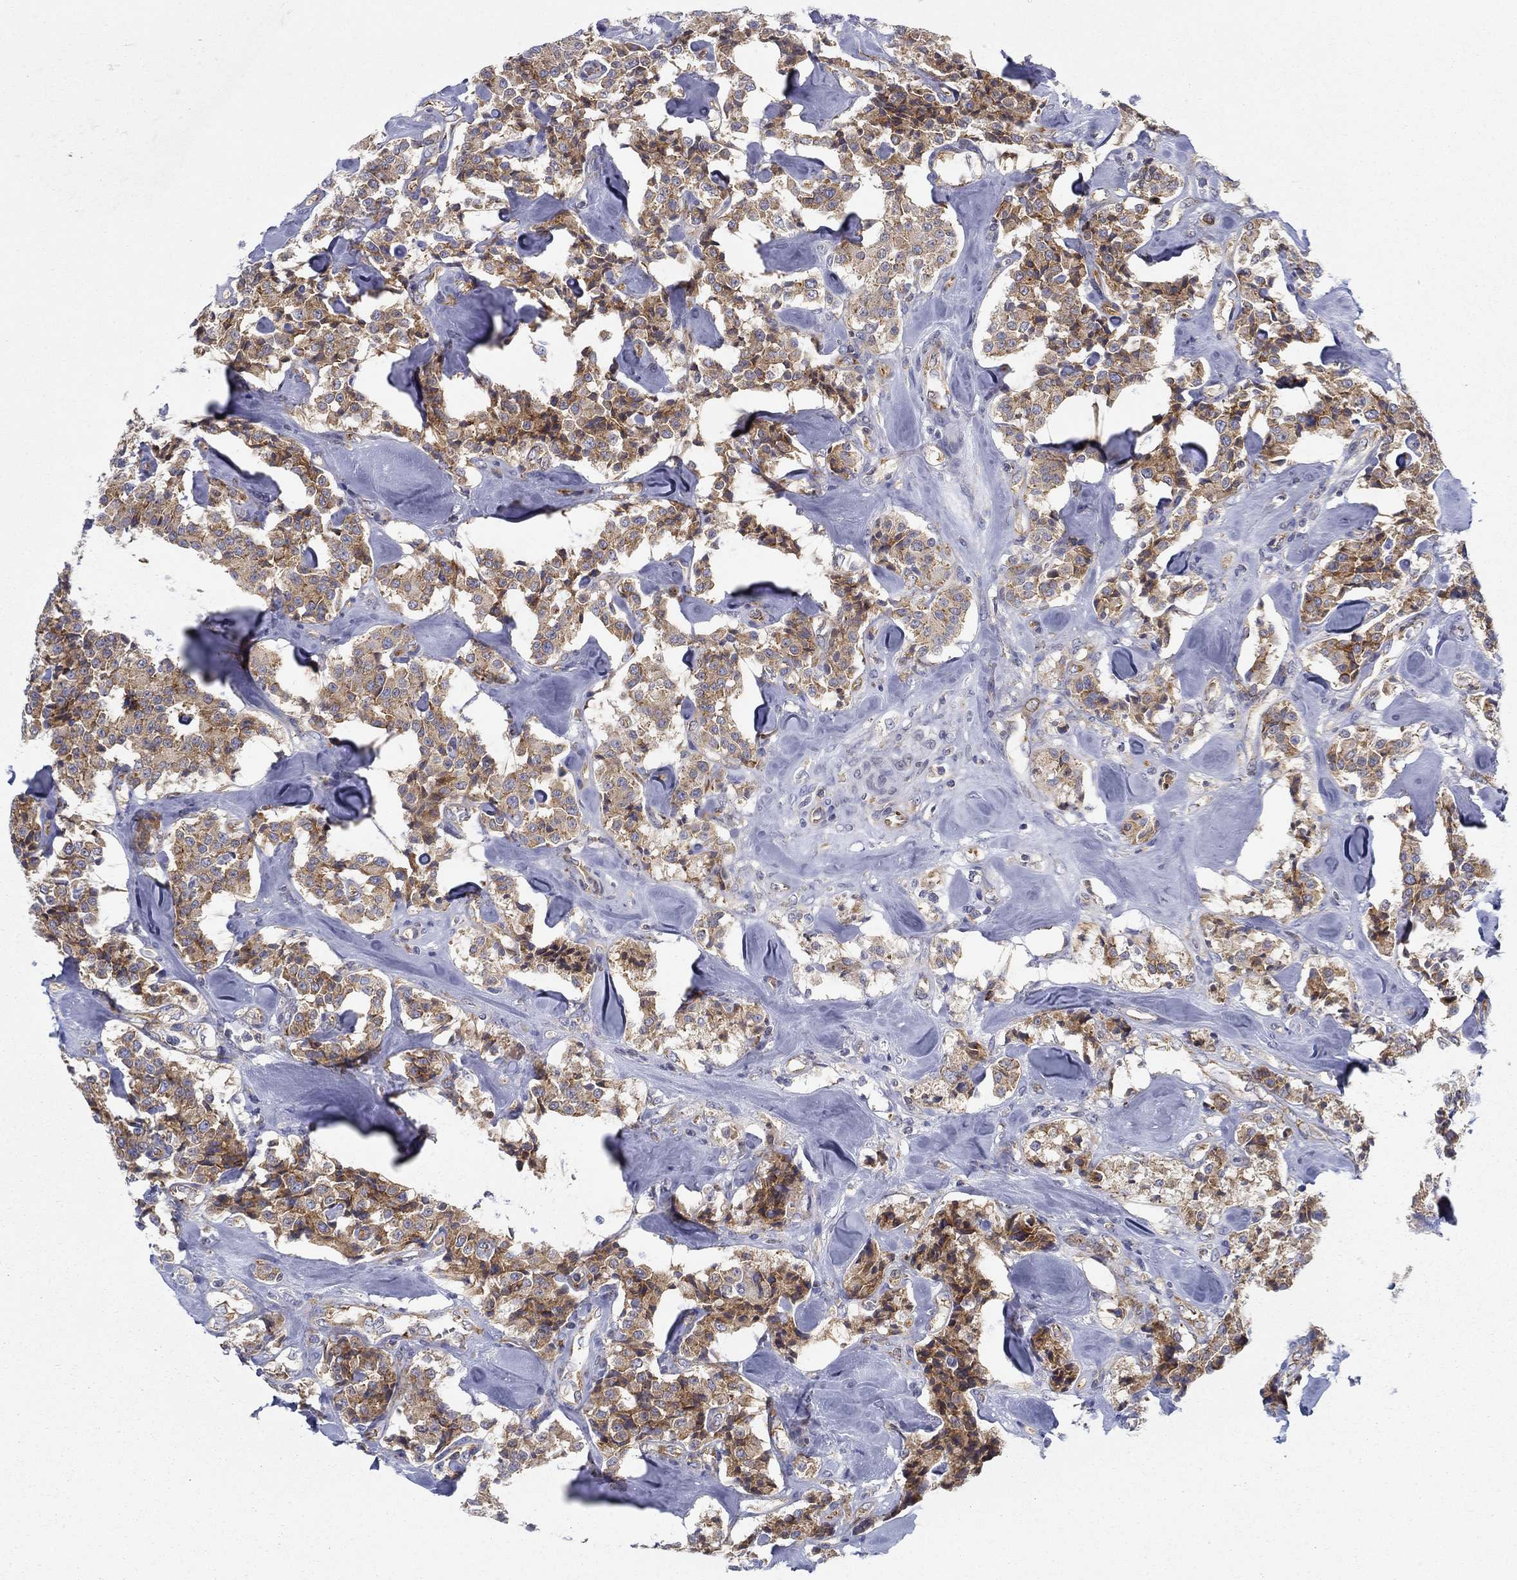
{"staining": {"intensity": "moderate", "quantity": ">75%", "location": "cytoplasmic/membranous"}, "tissue": "carcinoid", "cell_type": "Tumor cells", "image_type": "cancer", "snomed": [{"axis": "morphology", "description": "Carcinoid, malignant, NOS"}, {"axis": "topography", "description": "Pancreas"}], "caption": "Moderate cytoplasmic/membranous positivity for a protein is present in approximately >75% of tumor cells of carcinoid (malignant) using immunohistochemistry (IHC).", "gene": "FXR1", "patient": {"sex": "male", "age": 41}}